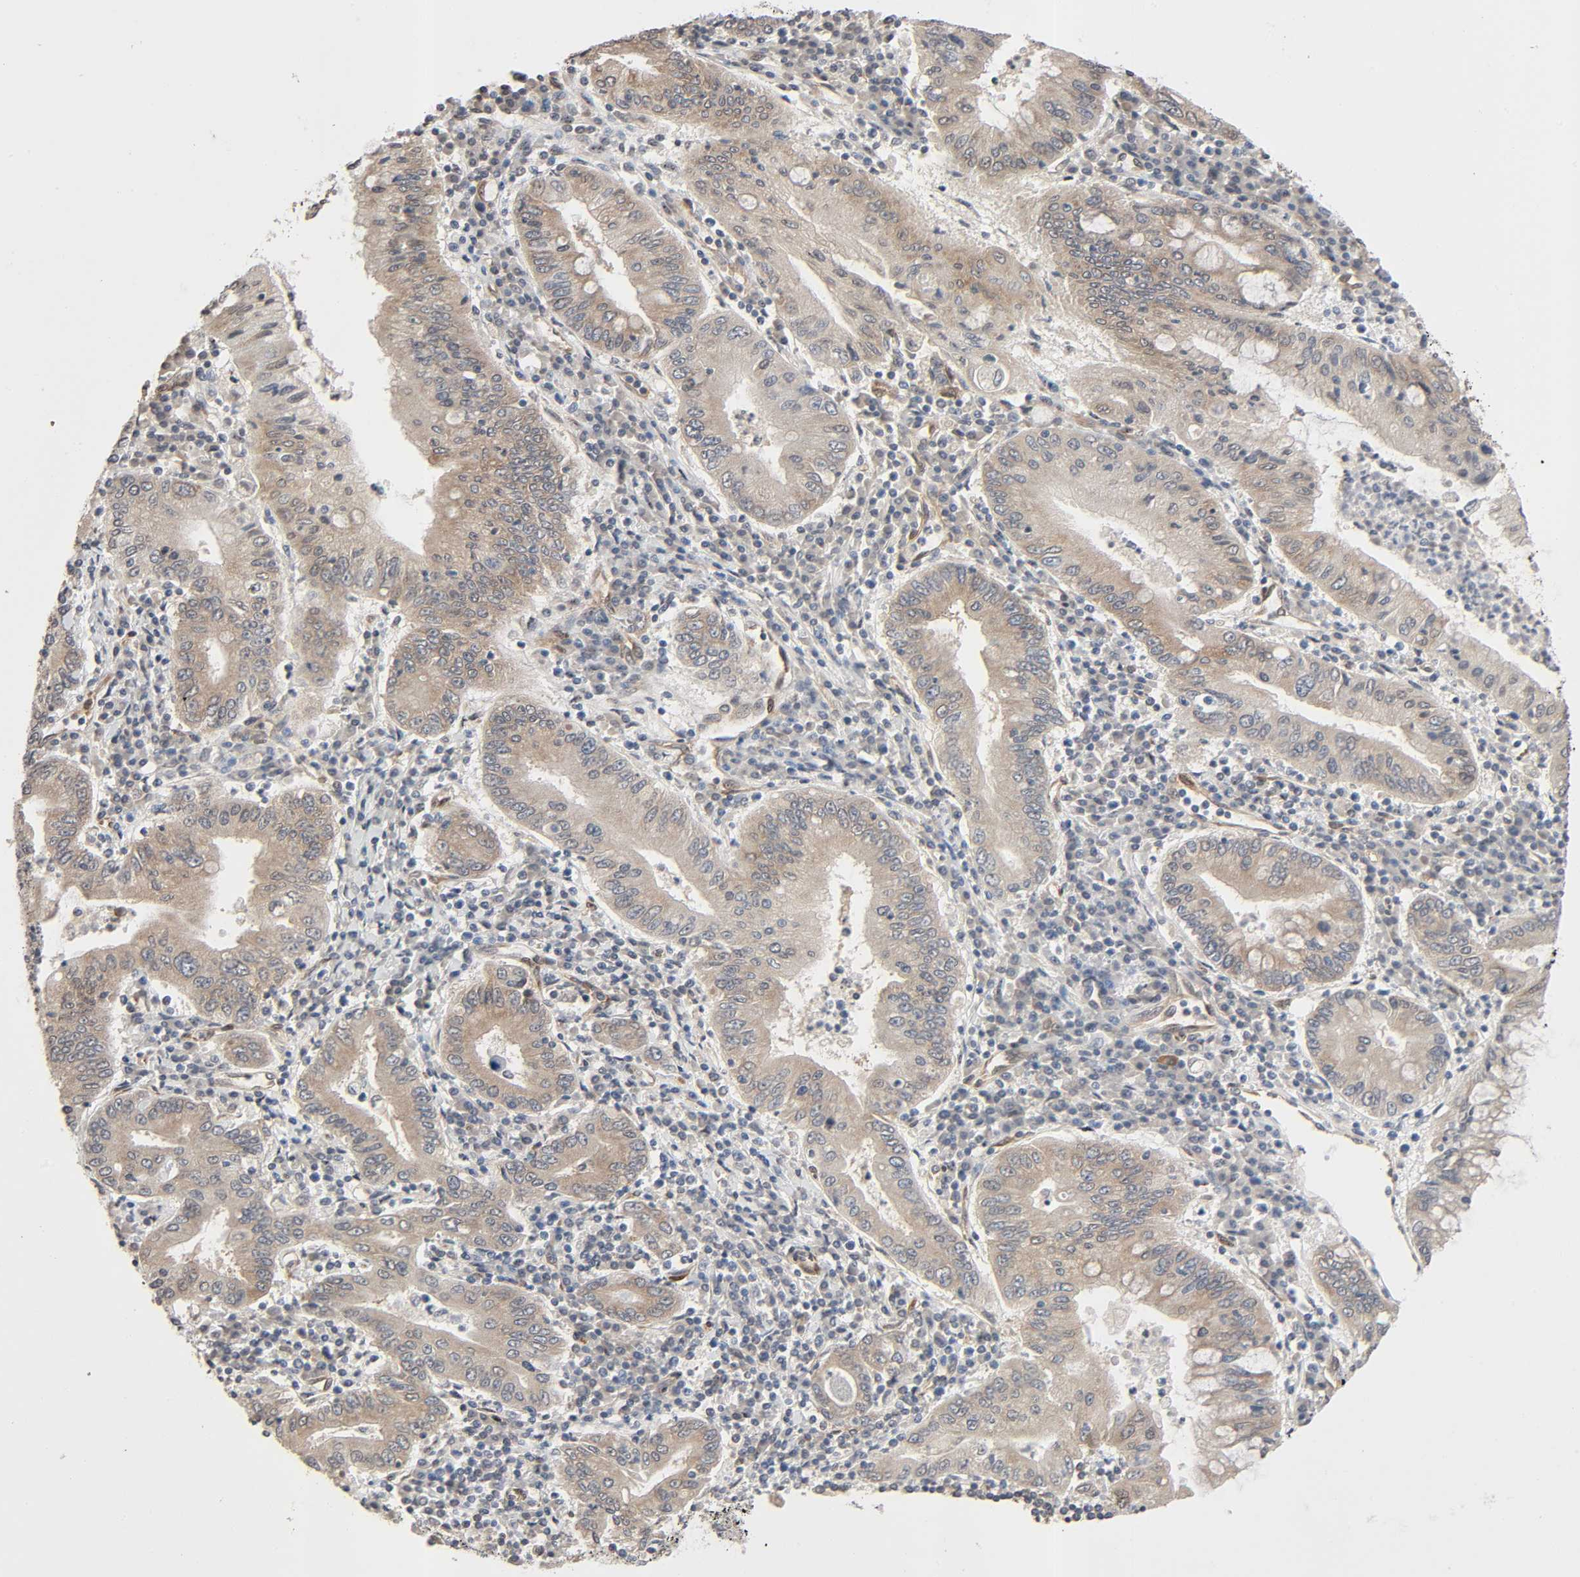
{"staining": {"intensity": "weak", "quantity": ">75%", "location": "cytoplasmic/membranous"}, "tissue": "stomach cancer", "cell_type": "Tumor cells", "image_type": "cancer", "snomed": [{"axis": "morphology", "description": "Normal tissue, NOS"}, {"axis": "morphology", "description": "Adenocarcinoma, NOS"}, {"axis": "topography", "description": "Esophagus"}, {"axis": "topography", "description": "Stomach, upper"}, {"axis": "topography", "description": "Peripheral nerve tissue"}], "caption": "This is an image of immunohistochemistry (IHC) staining of adenocarcinoma (stomach), which shows weak staining in the cytoplasmic/membranous of tumor cells.", "gene": "PTK2", "patient": {"sex": "male", "age": 62}}